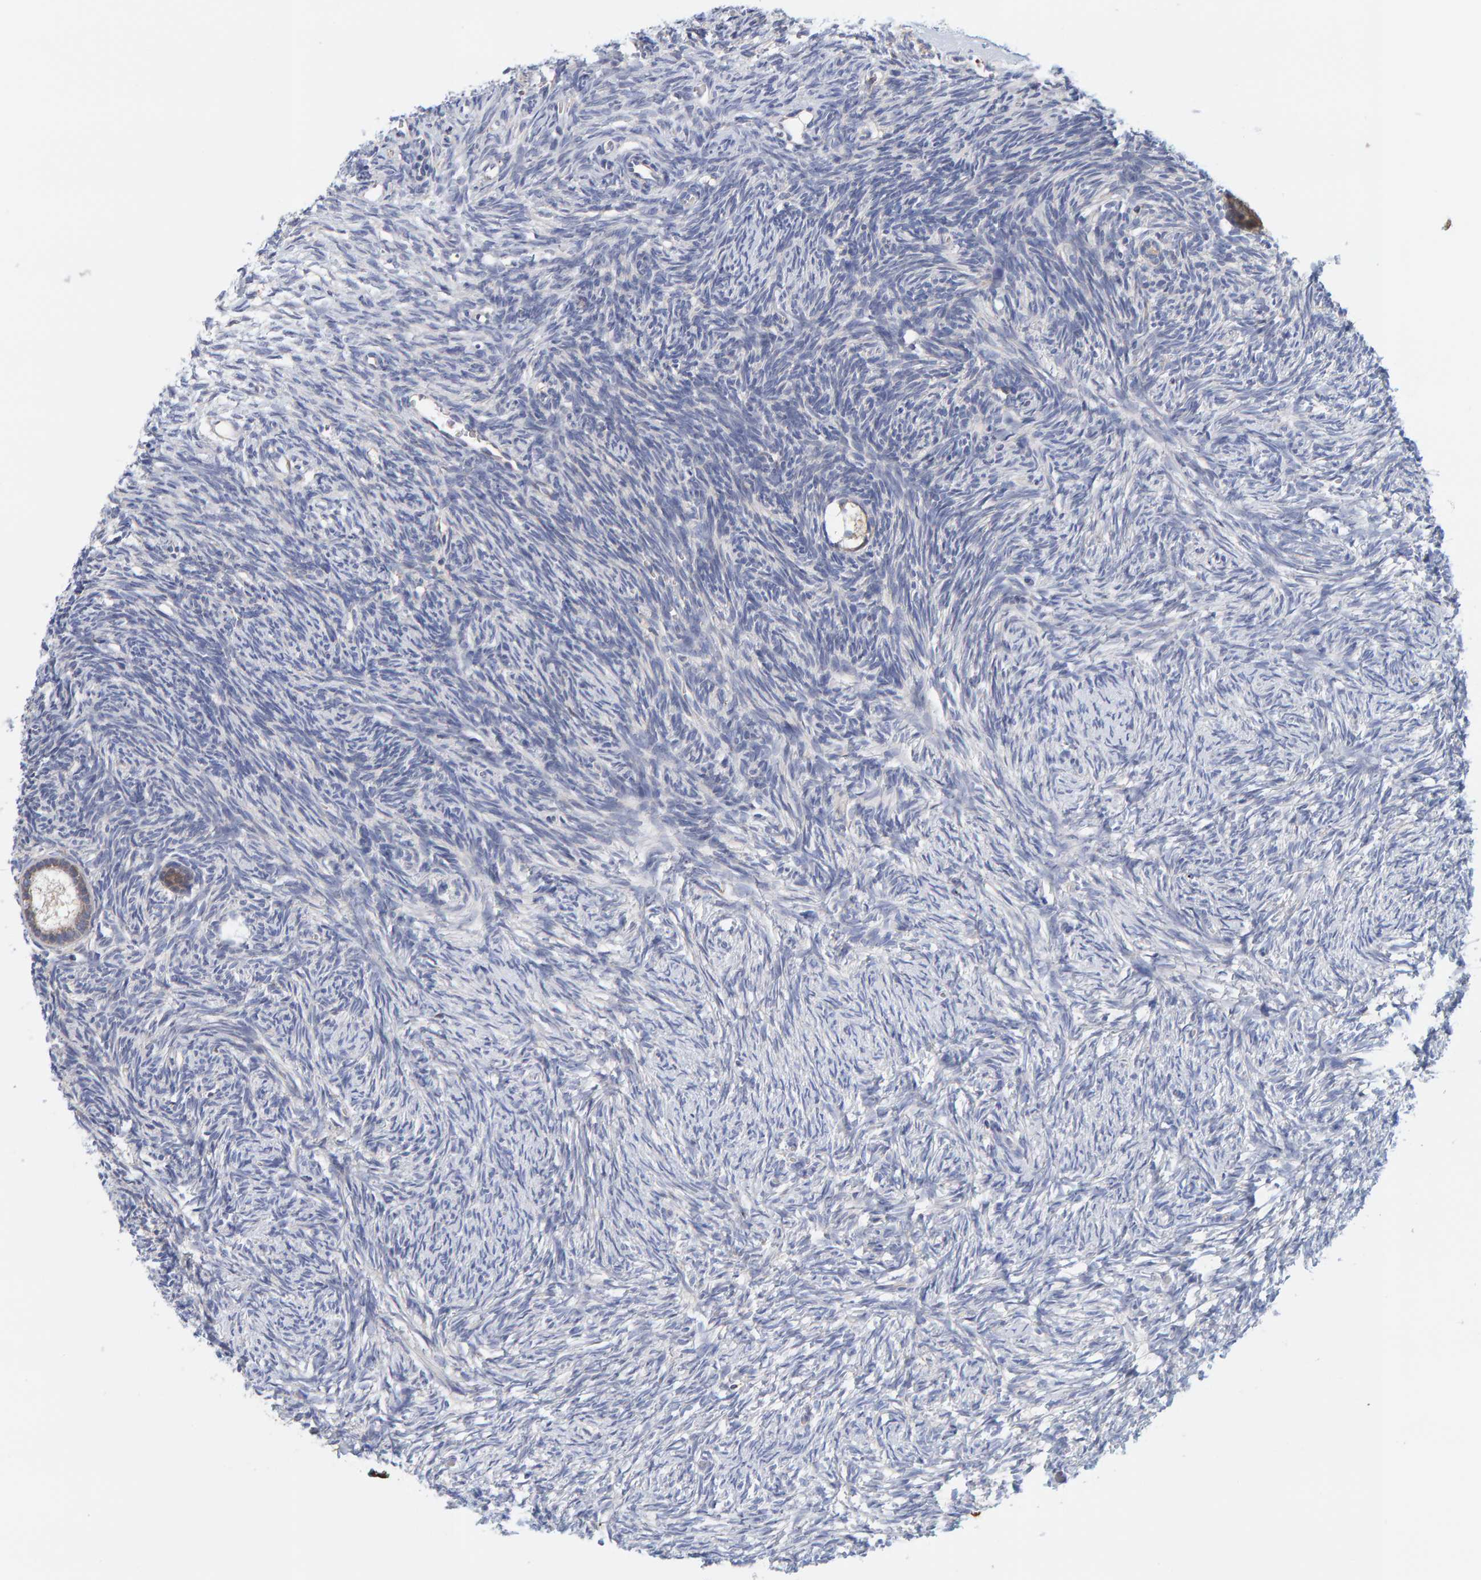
{"staining": {"intensity": "moderate", "quantity": ">75%", "location": "cytoplasmic/membranous"}, "tissue": "ovary", "cell_type": "Follicle cells", "image_type": "normal", "snomed": [{"axis": "morphology", "description": "Normal tissue, NOS"}, {"axis": "topography", "description": "Ovary"}], "caption": "This histopathology image shows benign ovary stained with IHC to label a protein in brown. The cytoplasmic/membranous of follicle cells show moderate positivity for the protein. Nuclei are counter-stained blue.", "gene": "SGPL1", "patient": {"sex": "female", "age": 34}}